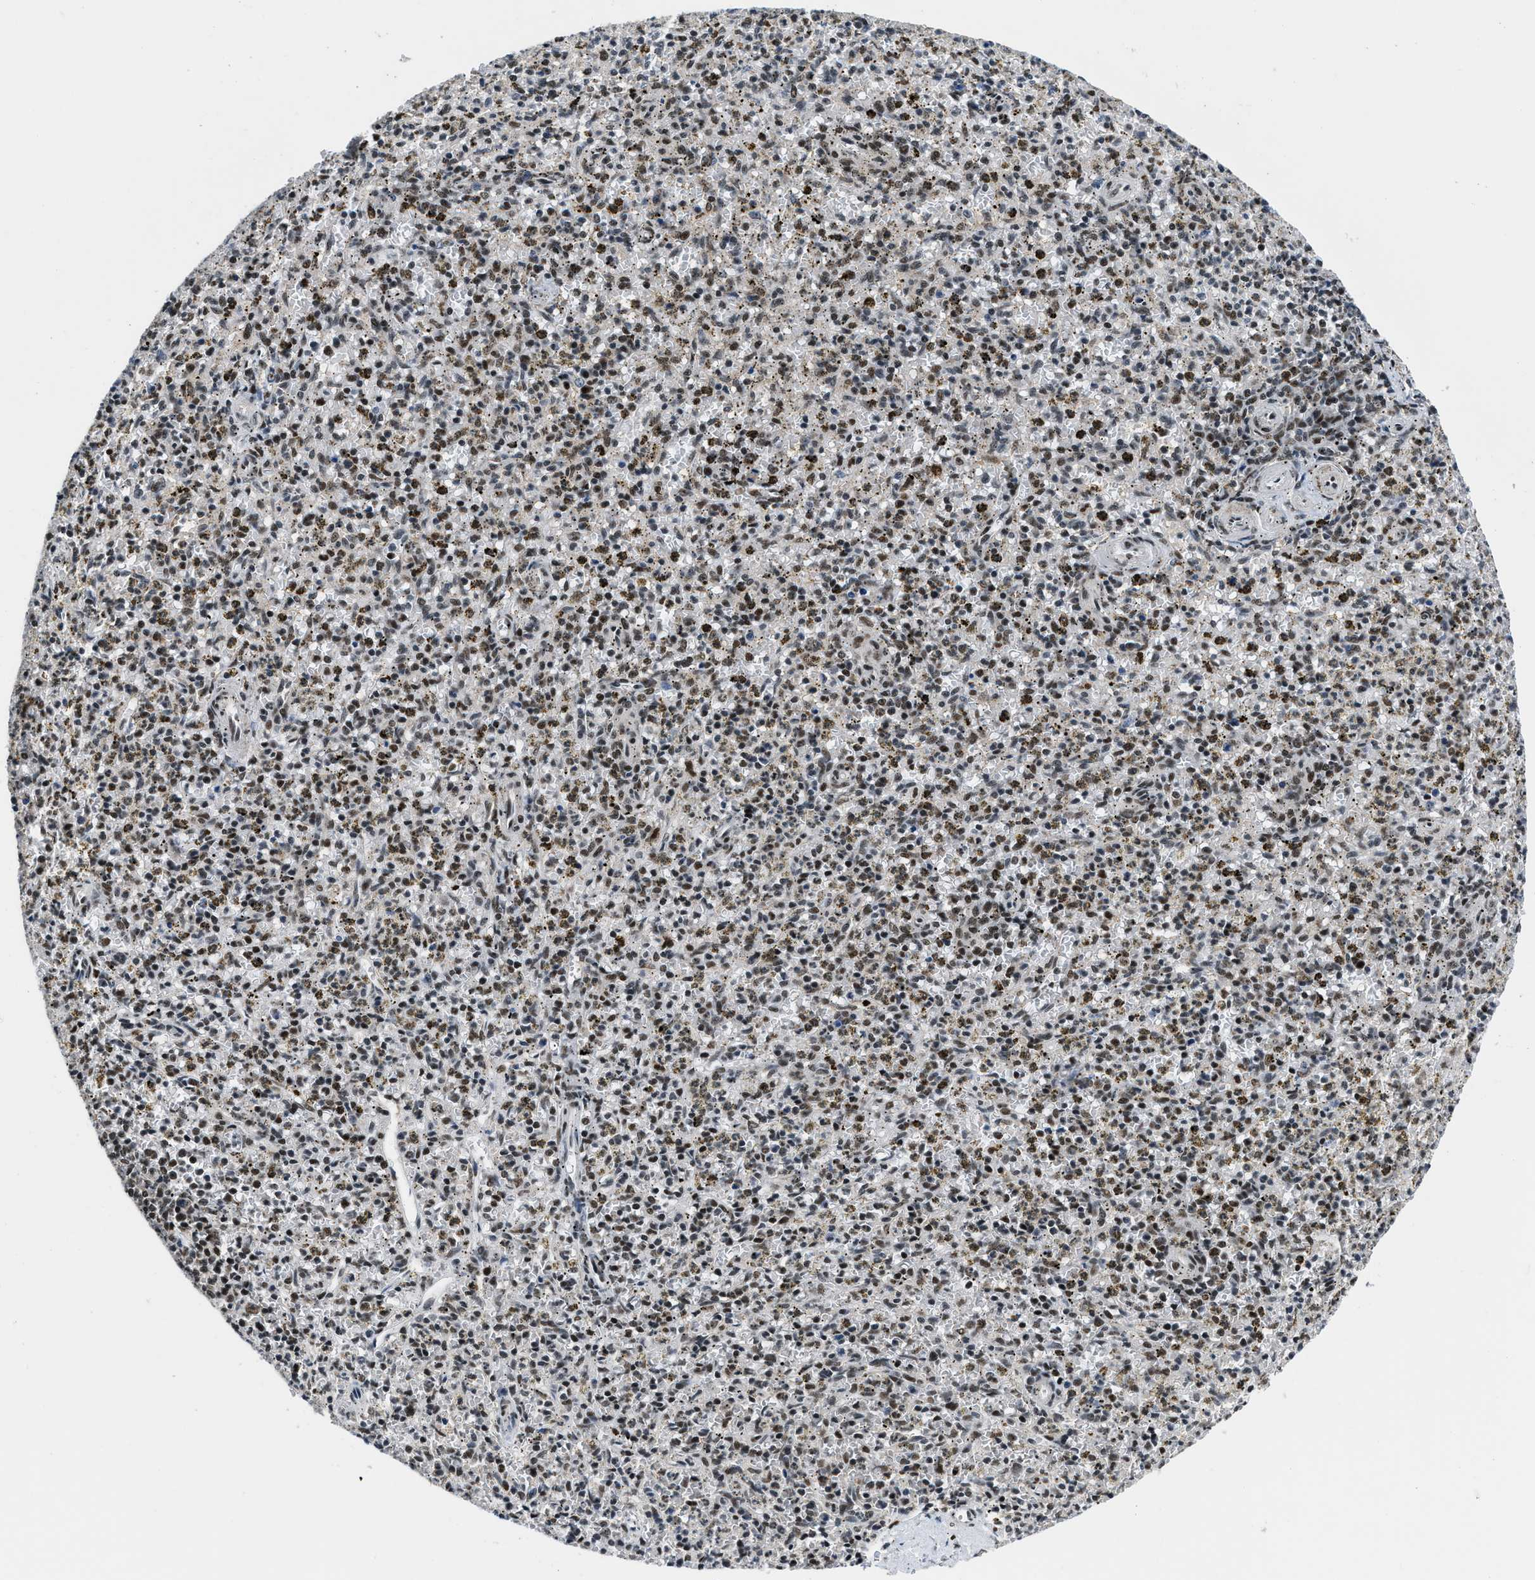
{"staining": {"intensity": "strong", "quantity": "25%-75%", "location": "nuclear"}, "tissue": "spleen", "cell_type": "Cells in red pulp", "image_type": "normal", "snomed": [{"axis": "morphology", "description": "Normal tissue, NOS"}, {"axis": "topography", "description": "Spleen"}], "caption": "This is a micrograph of immunohistochemistry staining of benign spleen, which shows strong expression in the nuclear of cells in red pulp.", "gene": "KDM3B", "patient": {"sex": "male", "age": 72}}